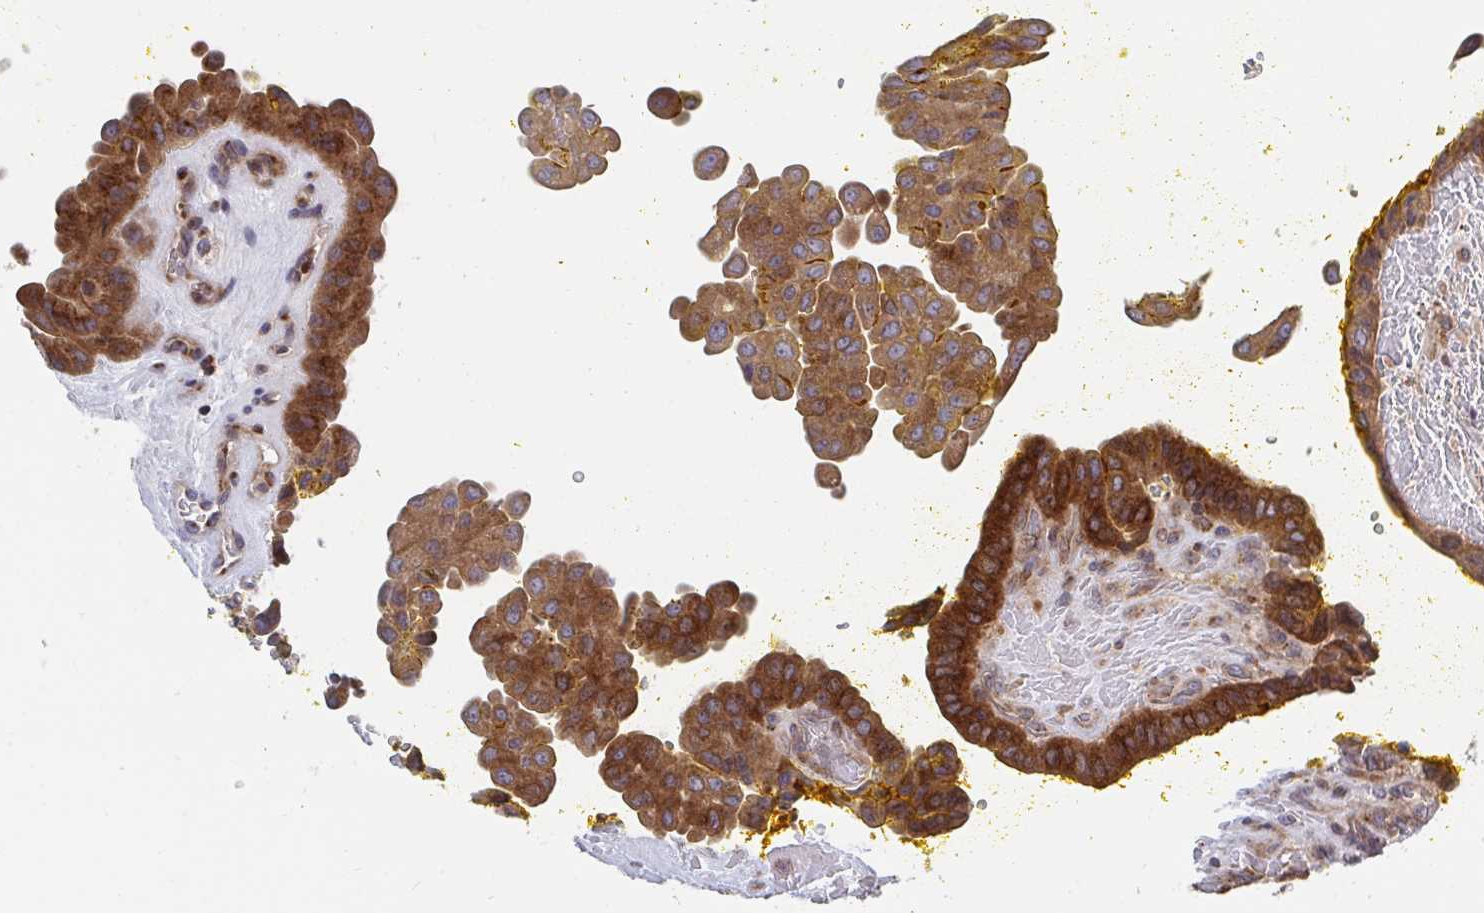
{"staining": {"intensity": "strong", "quantity": ">75%", "location": "cytoplasmic/membranous"}, "tissue": "thyroid cancer", "cell_type": "Tumor cells", "image_type": "cancer", "snomed": [{"axis": "morphology", "description": "Papillary adenocarcinoma, NOS"}, {"axis": "topography", "description": "Thyroid gland"}], "caption": "This photomicrograph displays immunohistochemistry staining of thyroid cancer (papillary adenocarcinoma), with high strong cytoplasmic/membranous staining in approximately >75% of tumor cells.", "gene": "FRMD3", "patient": {"sex": "male", "age": 87}}